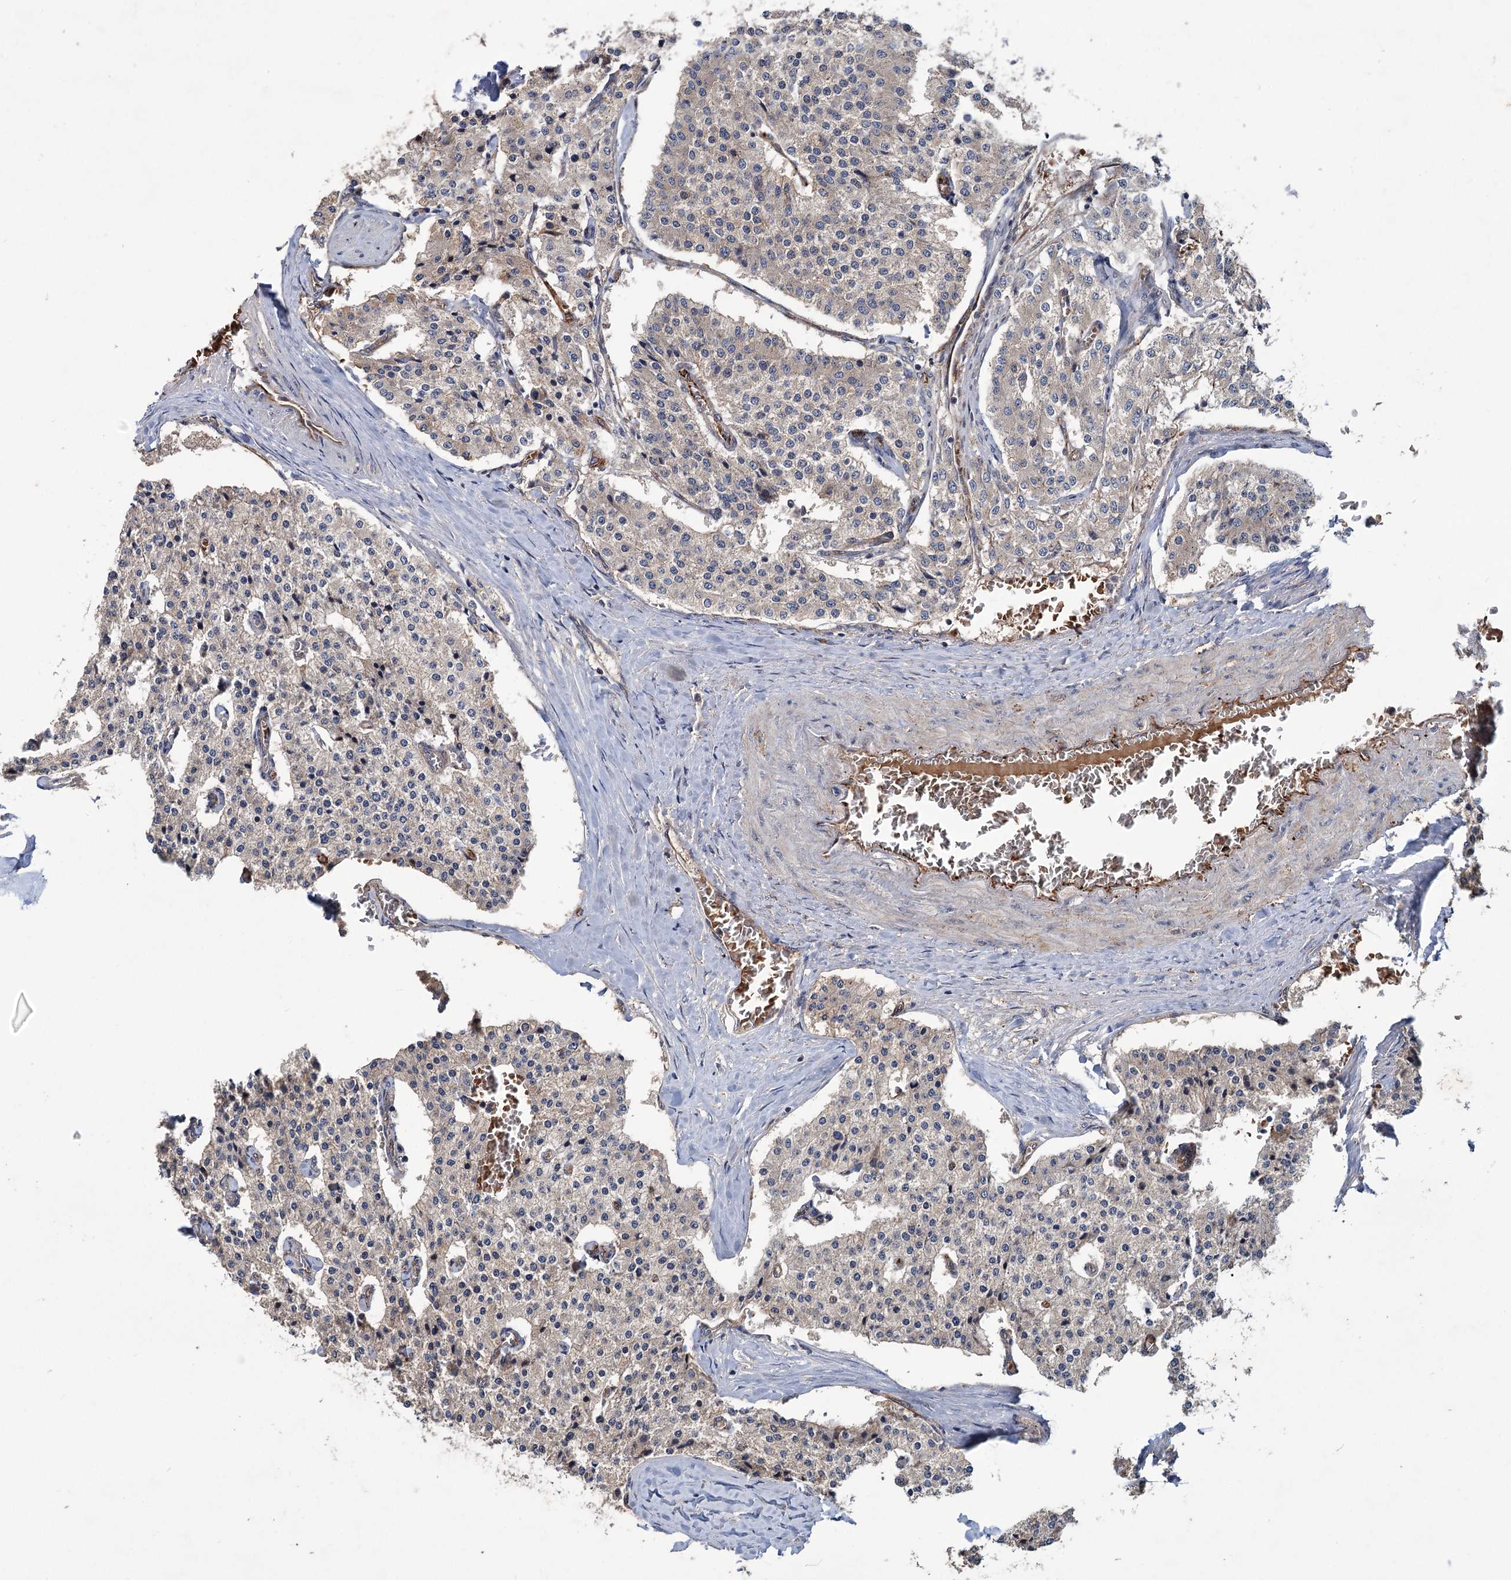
{"staining": {"intensity": "negative", "quantity": "none", "location": "none"}, "tissue": "carcinoid", "cell_type": "Tumor cells", "image_type": "cancer", "snomed": [{"axis": "morphology", "description": "Carcinoid, malignant, NOS"}, {"axis": "topography", "description": "Colon"}], "caption": "Carcinoid (malignant) was stained to show a protein in brown. There is no significant staining in tumor cells.", "gene": "PKN2", "patient": {"sex": "female", "age": 52}}